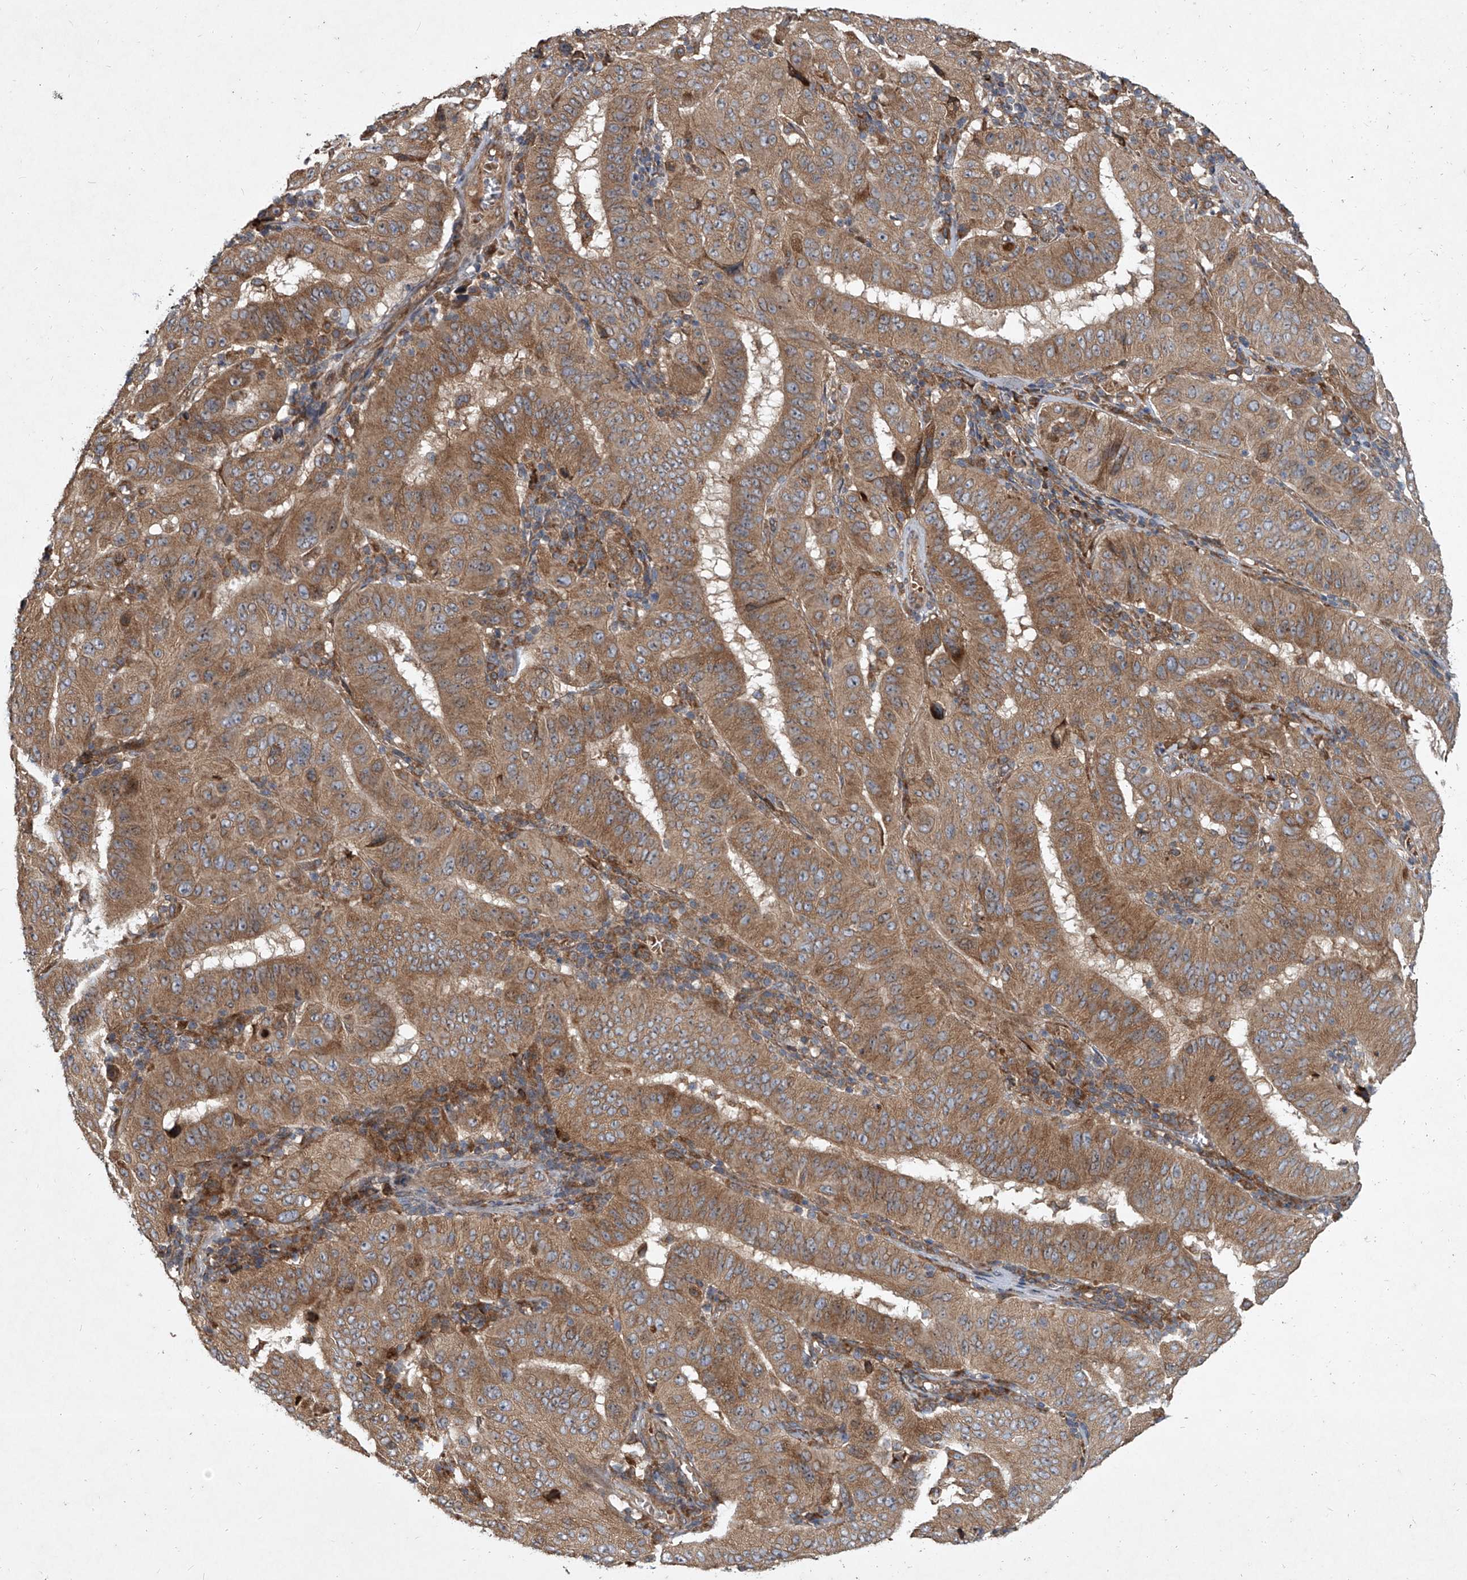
{"staining": {"intensity": "moderate", "quantity": ">75%", "location": "cytoplasmic/membranous"}, "tissue": "pancreatic cancer", "cell_type": "Tumor cells", "image_type": "cancer", "snomed": [{"axis": "morphology", "description": "Adenocarcinoma, NOS"}, {"axis": "topography", "description": "Pancreas"}], "caption": "An image of human pancreatic cancer (adenocarcinoma) stained for a protein reveals moderate cytoplasmic/membranous brown staining in tumor cells. Immunohistochemistry stains the protein in brown and the nuclei are stained blue.", "gene": "EVA1C", "patient": {"sex": "male", "age": 63}}